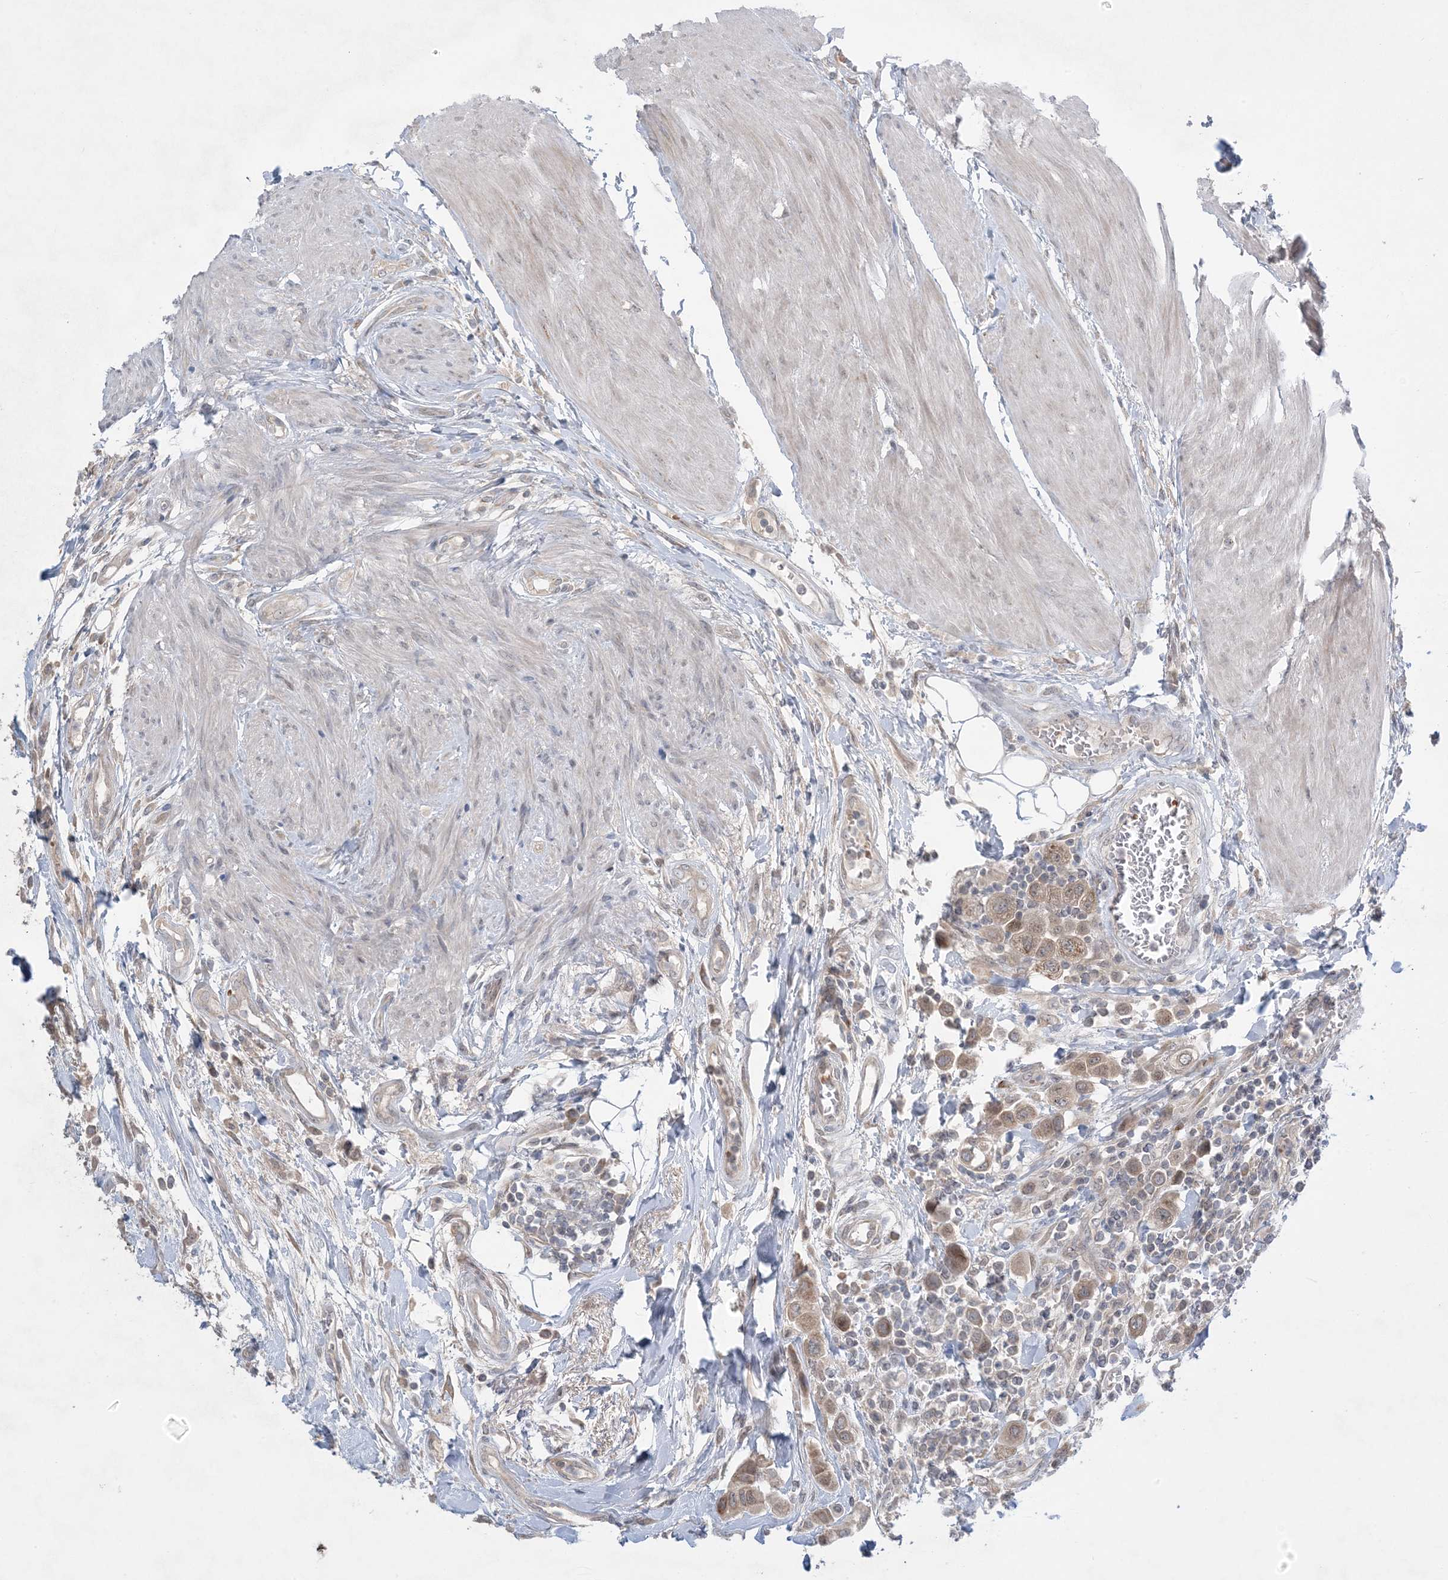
{"staining": {"intensity": "moderate", "quantity": ">75%", "location": "cytoplasmic/membranous"}, "tissue": "urothelial cancer", "cell_type": "Tumor cells", "image_type": "cancer", "snomed": [{"axis": "morphology", "description": "Urothelial carcinoma, High grade"}, {"axis": "topography", "description": "Urinary bladder"}], "caption": "This is an image of immunohistochemistry staining of urothelial cancer, which shows moderate positivity in the cytoplasmic/membranous of tumor cells.", "gene": "MMGT1", "patient": {"sex": "male", "age": 50}}